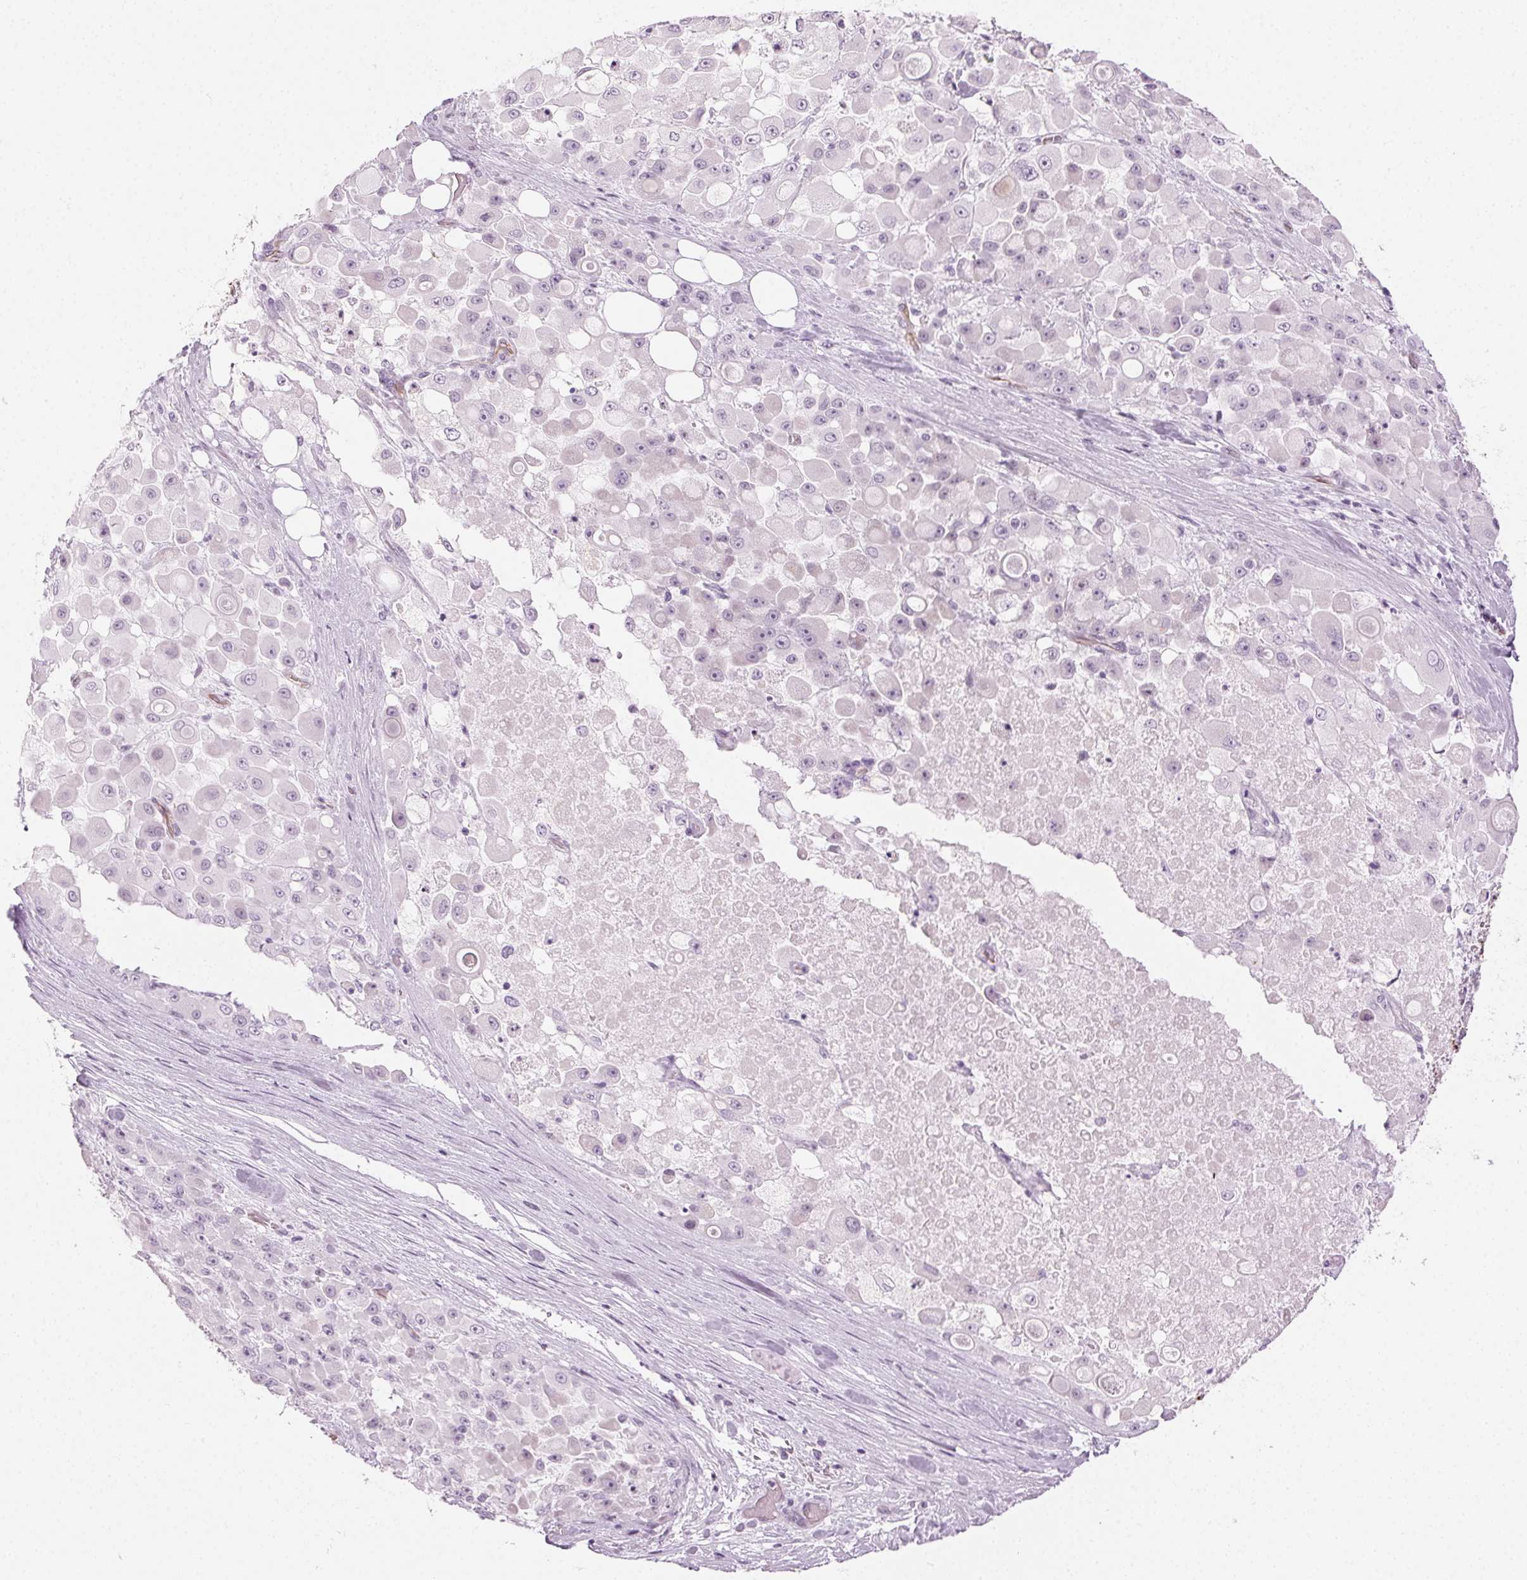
{"staining": {"intensity": "negative", "quantity": "none", "location": "none"}, "tissue": "stomach cancer", "cell_type": "Tumor cells", "image_type": "cancer", "snomed": [{"axis": "morphology", "description": "Adenocarcinoma, NOS"}, {"axis": "topography", "description": "Stomach"}], "caption": "Tumor cells show no significant expression in stomach adenocarcinoma. (DAB immunohistochemistry (IHC) with hematoxylin counter stain).", "gene": "AIF1L", "patient": {"sex": "female", "age": 76}}